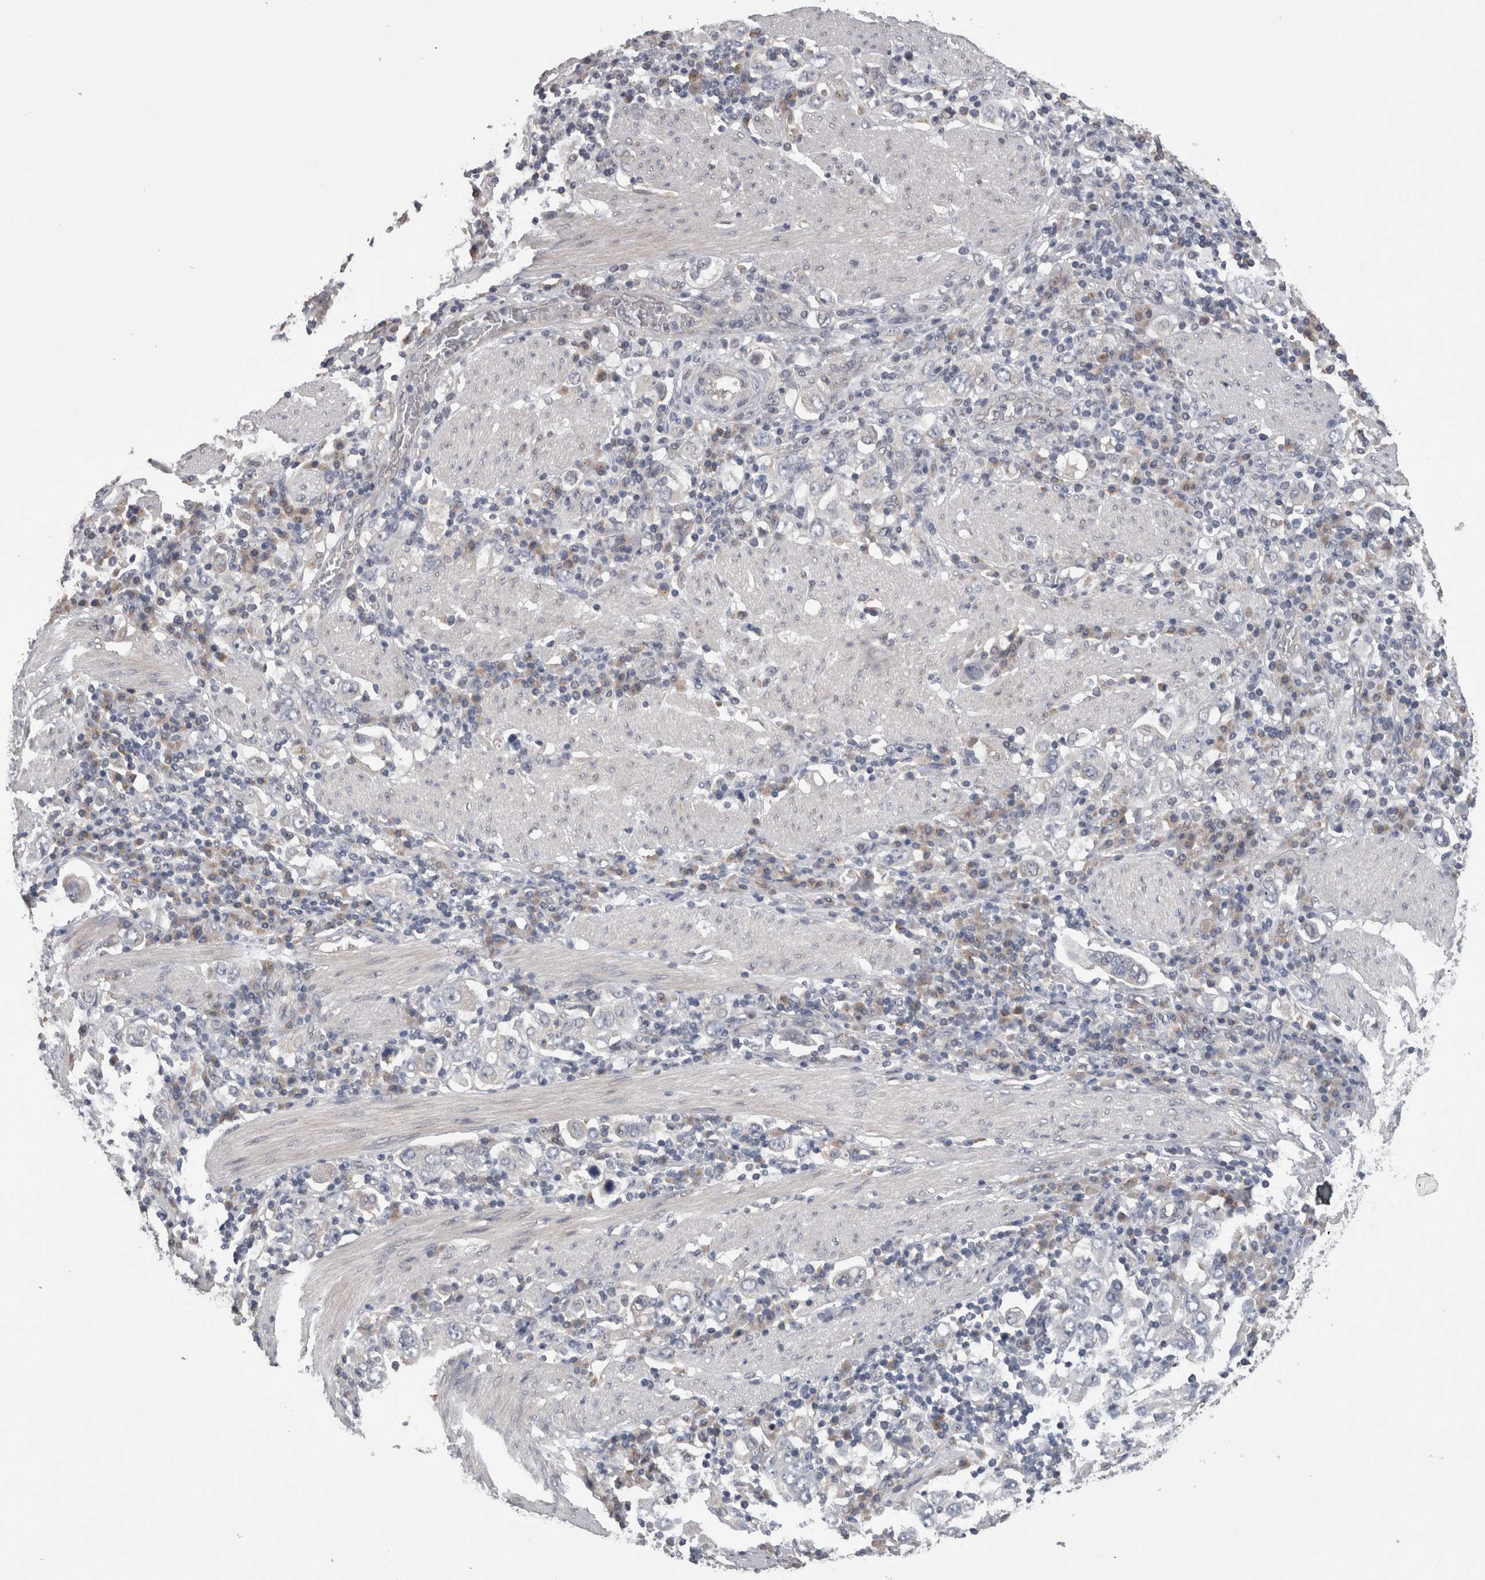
{"staining": {"intensity": "negative", "quantity": "none", "location": "none"}, "tissue": "stomach cancer", "cell_type": "Tumor cells", "image_type": "cancer", "snomed": [{"axis": "morphology", "description": "Adenocarcinoma, NOS"}, {"axis": "topography", "description": "Stomach, upper"}], "caption": "Histopathology image shows no protein positivity in tumor cells of stomach adenocarcinoma tissue. (DAB (3,3'-diaminobenzidine) IHC visualized using brightfield microscopy, high magnification).", "gene": "DCTN6", "patient": {"sex": "male", "age": 62}}